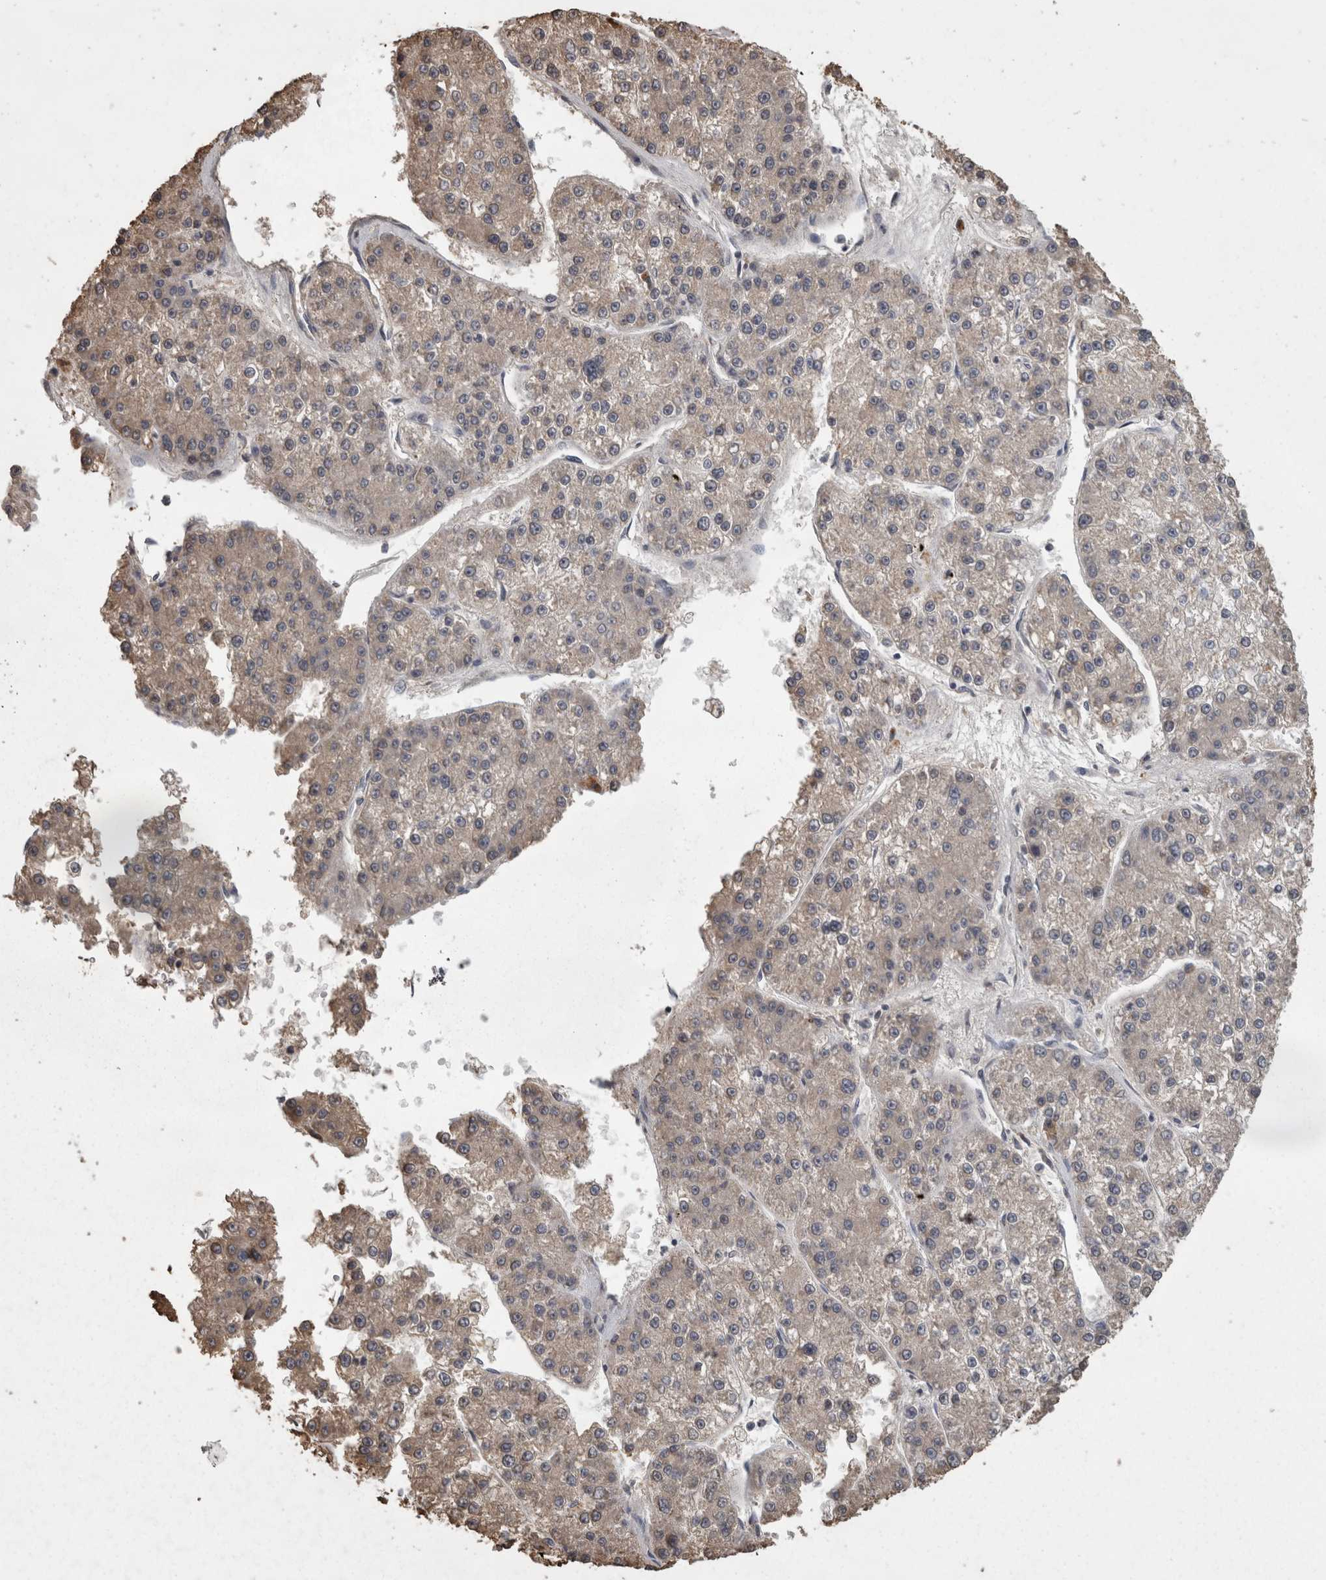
{"staining": {"intensity": "weak", "quantity": "<25%", "location": "cytoplasmic/membranous"}, "tissue": "liver cancer", "cell_type": "Tumor cells", "image_type": "cancer", "snomed": [{"axis": "morphology", "description": "Carcinoma, Hepatocellular, NOS"}, {"axis": "topography", "description": "Liver"}], "caption": "This photomicrograph is of liver cancer stained with IHC to label a protein in brown with the nuclei are counter-stained blue. There is no positivity in tumor cells.", "gene": "PCM1", "patient": {"sex": "female", "age": 73}}